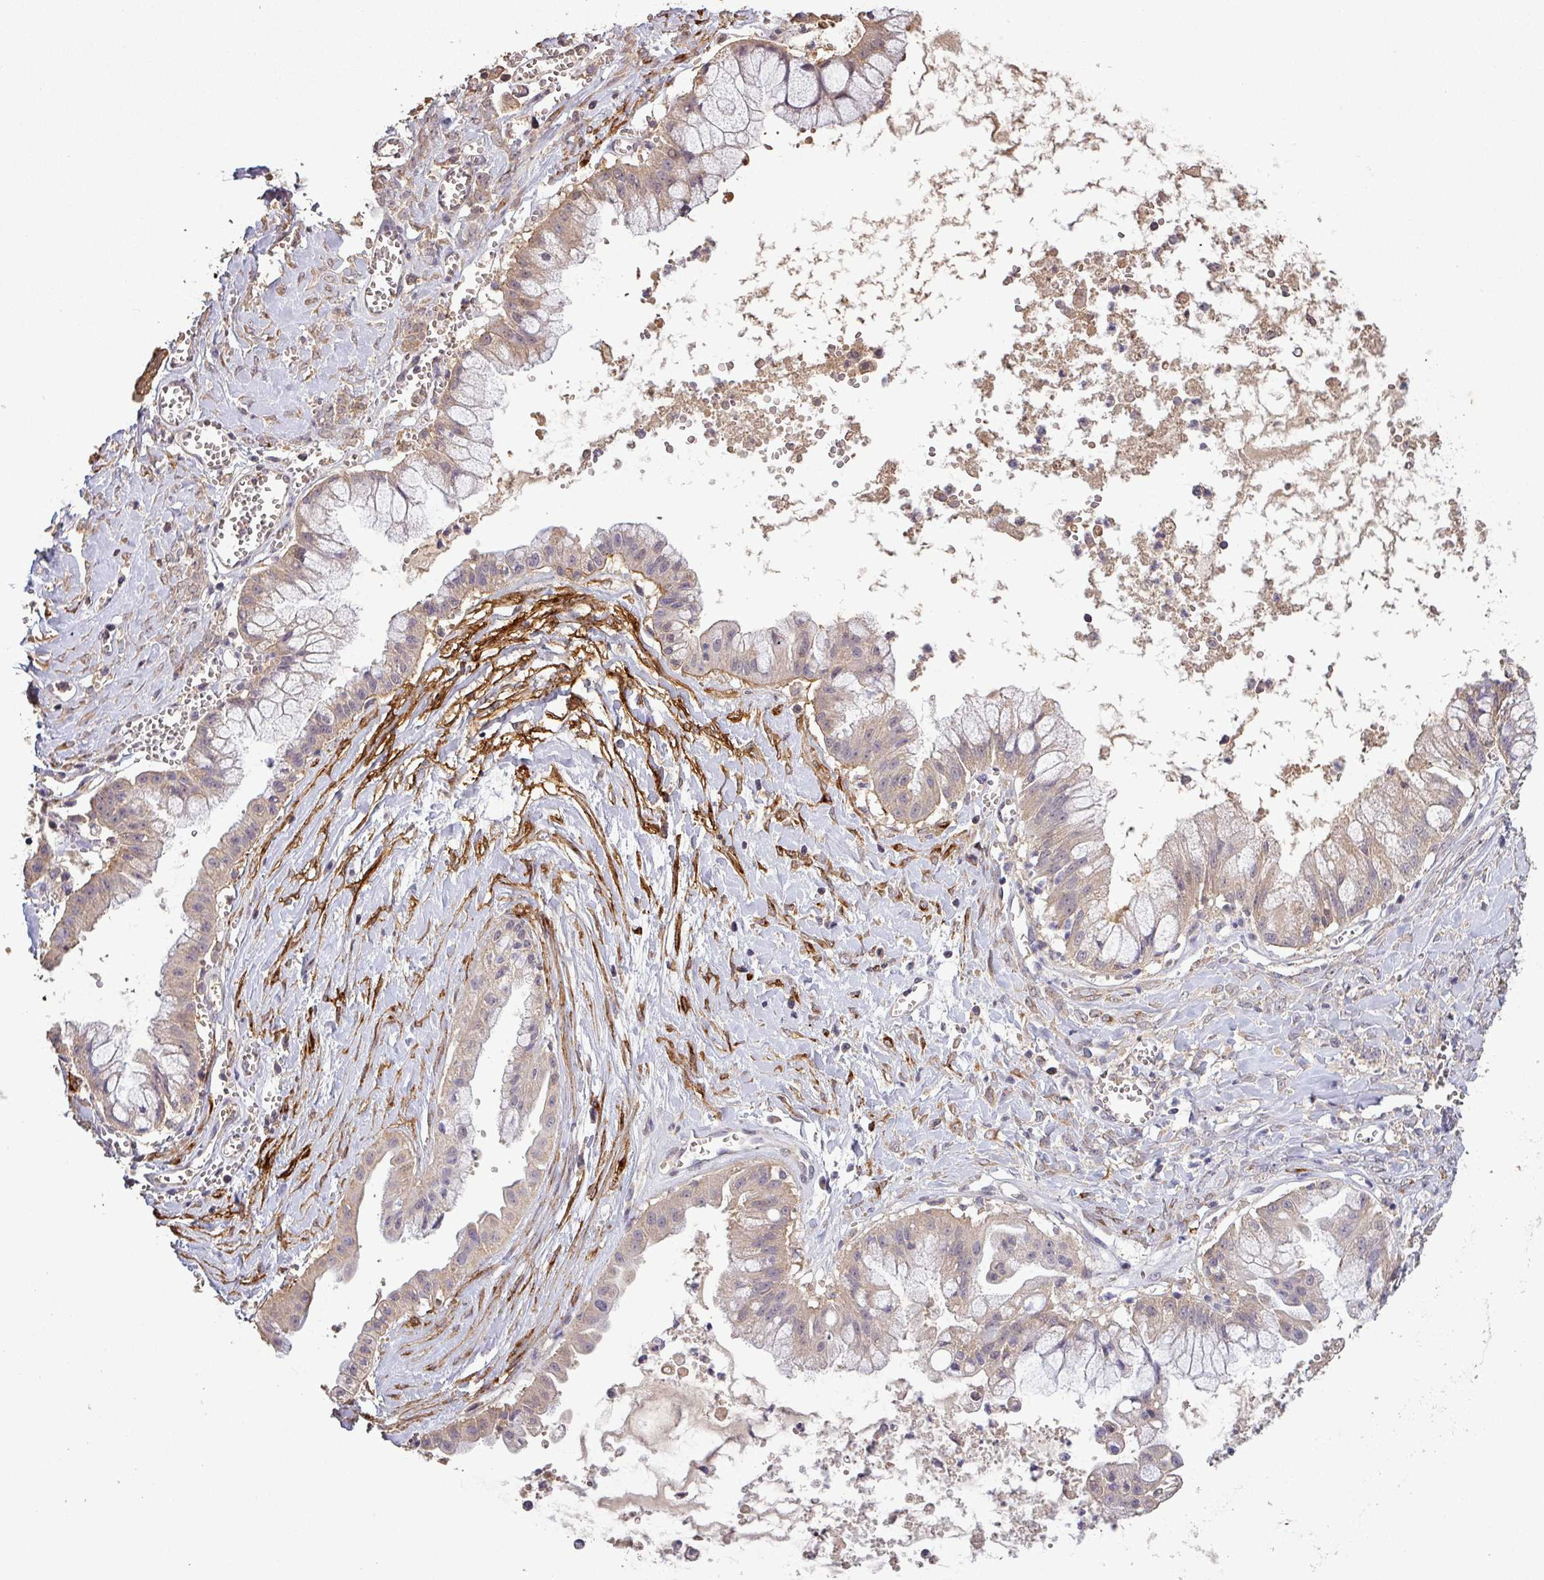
{"staining": {"intensity": "weak", "quantity": ">75%", "location": "cytoplasmic/membranous"}, "tissue": "ovarian cancer", "cell_type": "Tumor cells", "image_type": "cancer", "snomed": [{"axis": "morphology", "description": "Cystadenocarcinoma, mucinous, NOS"}, {"axis": "topography", "description": "Ovary"}], "caption": "Immunohistochemistry (IHC) of ovarian mucinous cystadenocarcinoma demonstrates low levels of weak cytoplasmic/membranous staining in about >75% of tumor cells.", "gene": "ISLR", "patient": {"sex": "female", "age": 70}}